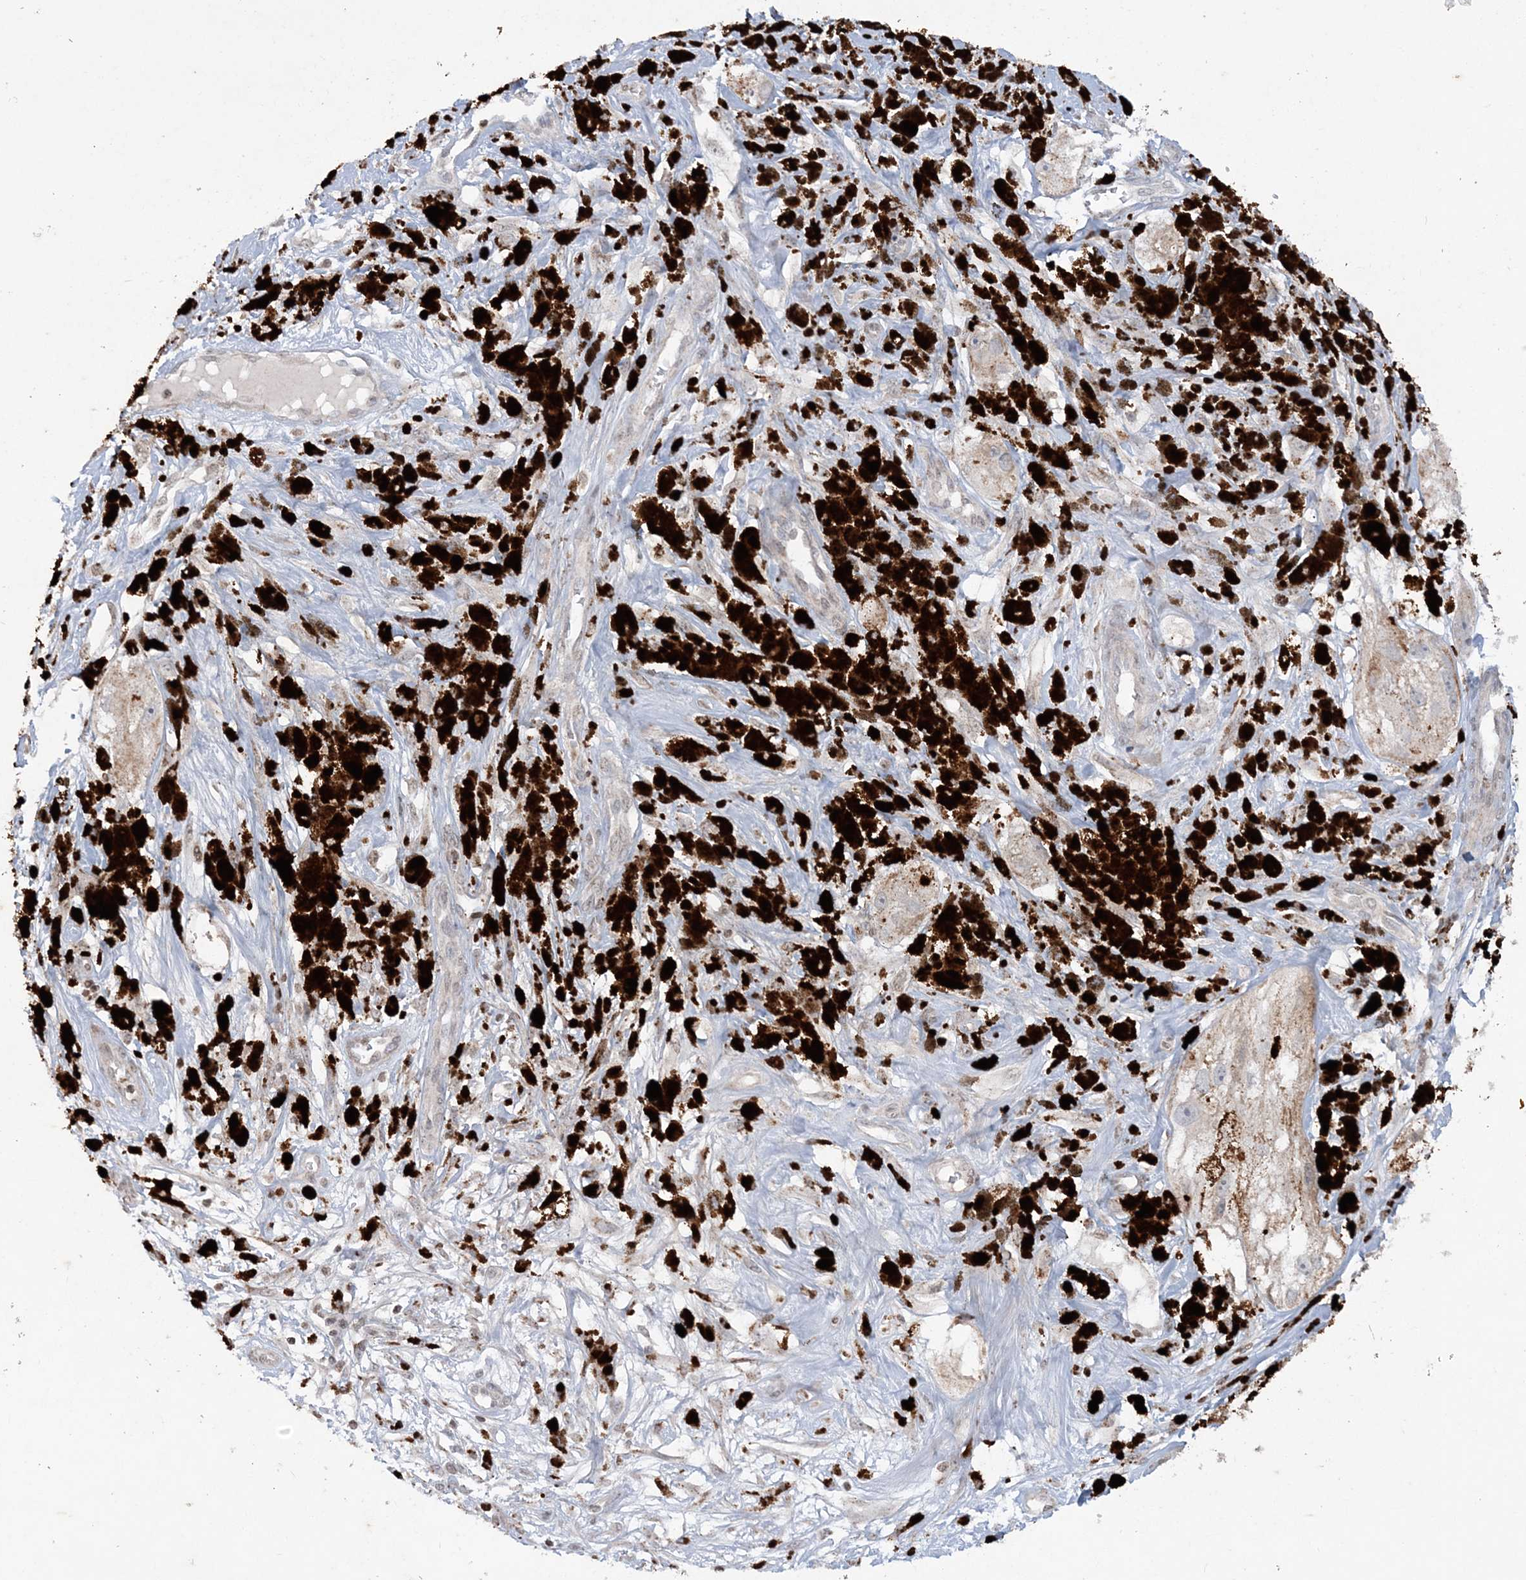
{"staining": {"intensity": "moderate", "quantity": ">75%", "location": "cytoplasmic/membranous"}, "tissue": "melanoma", "cell_type": "Tumor cells", "image_type": "cancer", "snomed": [{"axis": "morphology", "description": "Malignant melanoma, NOS"}, {"axis": "topography", "description": "Skin"}], "caption": "Immunohistochemistry (IHC) (DAB) staining of melanoma exhibits moderate cytoplasmic/membranous protein positivity in about >75% of tumor cells.", "gene": "TTC7A", "patient": {"sex": "male", "age": 88}}